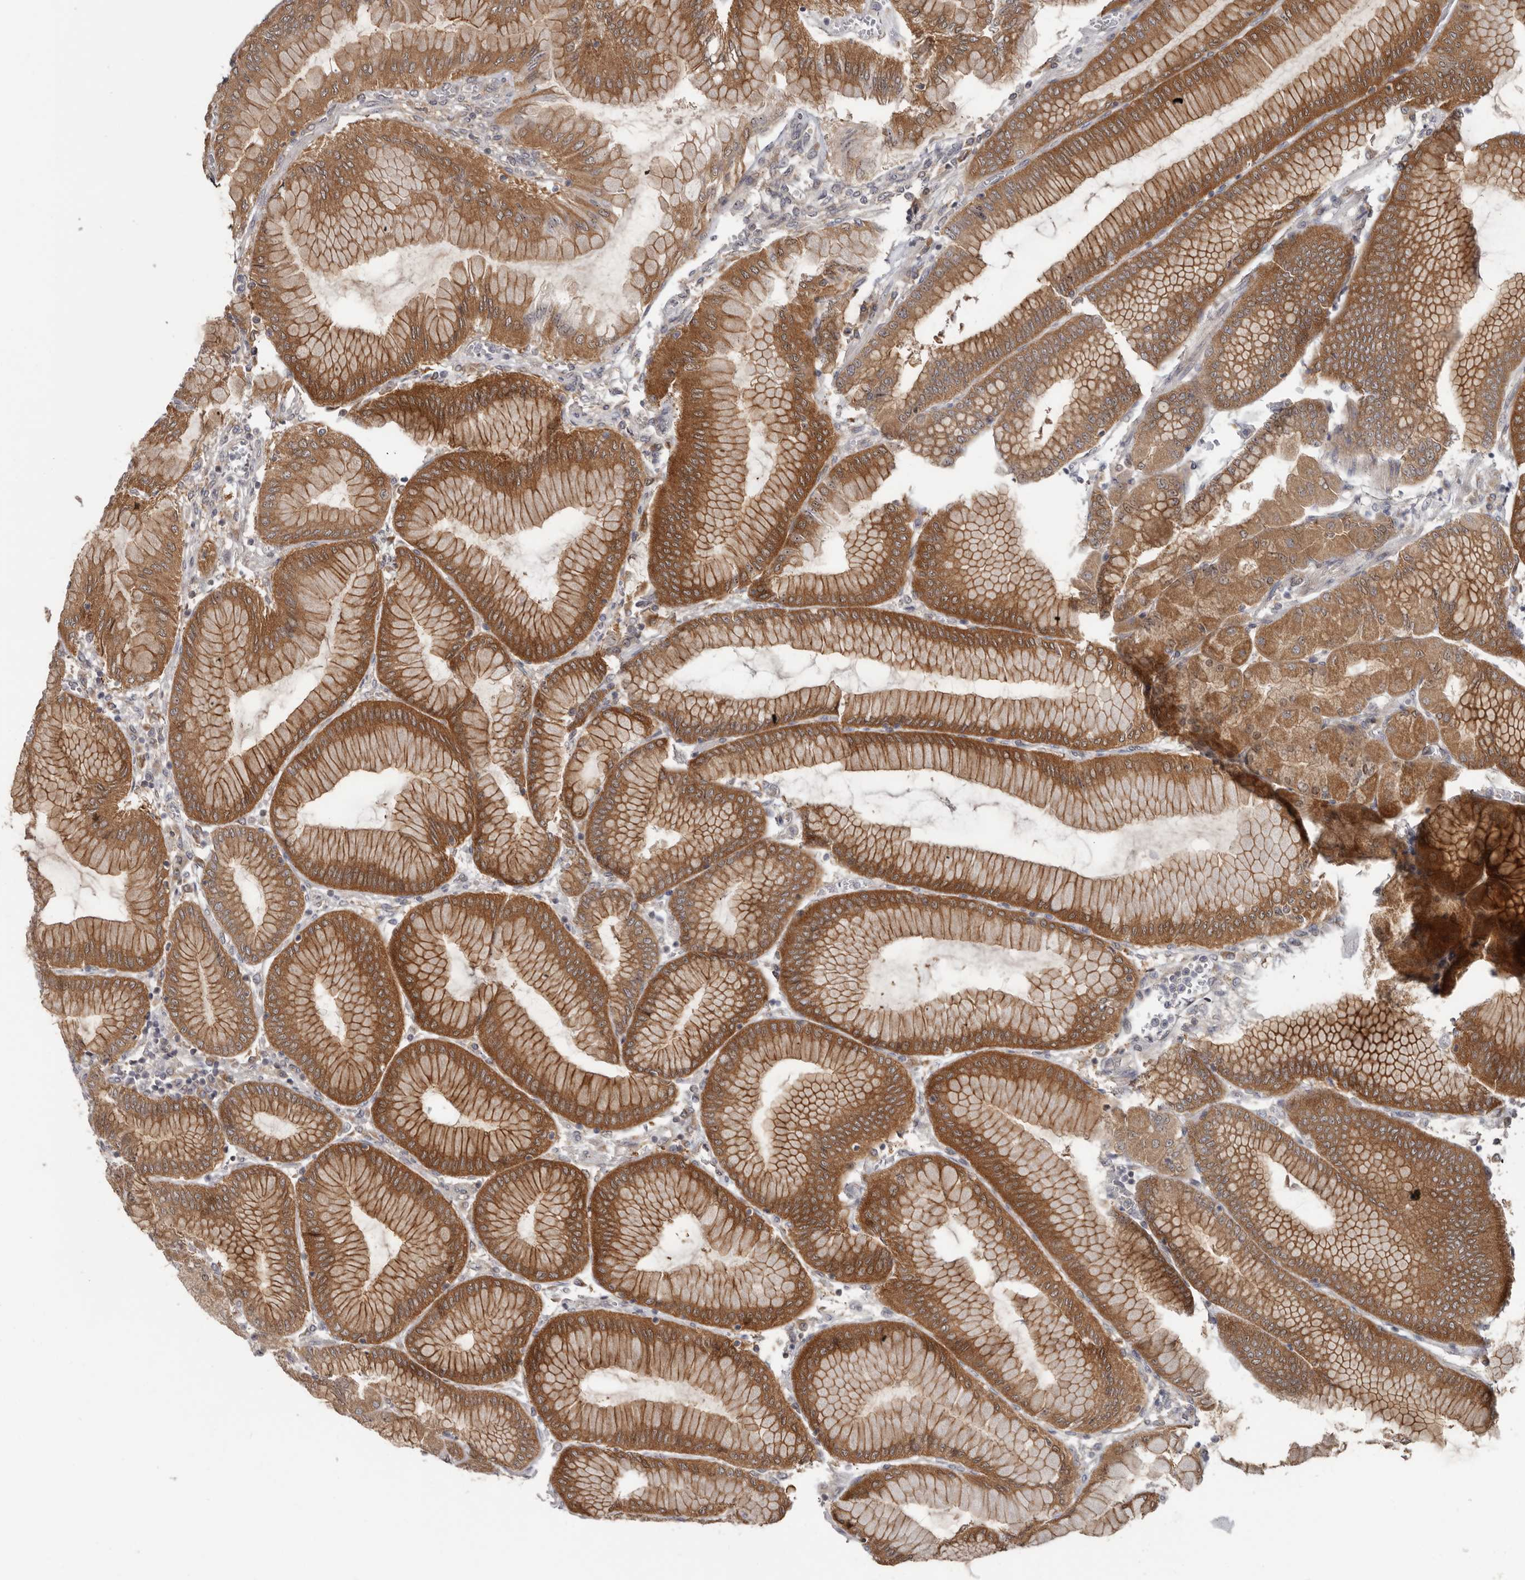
{"staining": {"intensity": "moderate", "quantity": ">75%", "location": "cytoplasmic/membranous,nuclear"}, "tissue": "stomach", "cell_type": "Glandular cells", "image_type": "normal", "snomed": [{"axis": "morphology", "description": "Normal tissue, NOS"}, {"axis": "topography", "description": "Stomach, upper"}], "caption": "Stomach stained with DAB IHC demonstrates medium levels of moderate cytoplasmic/membranous,nuclear staining in about >75% of glandular cells.", "gene": "BAD", "patient": {"sex": "female", "age": 56}}